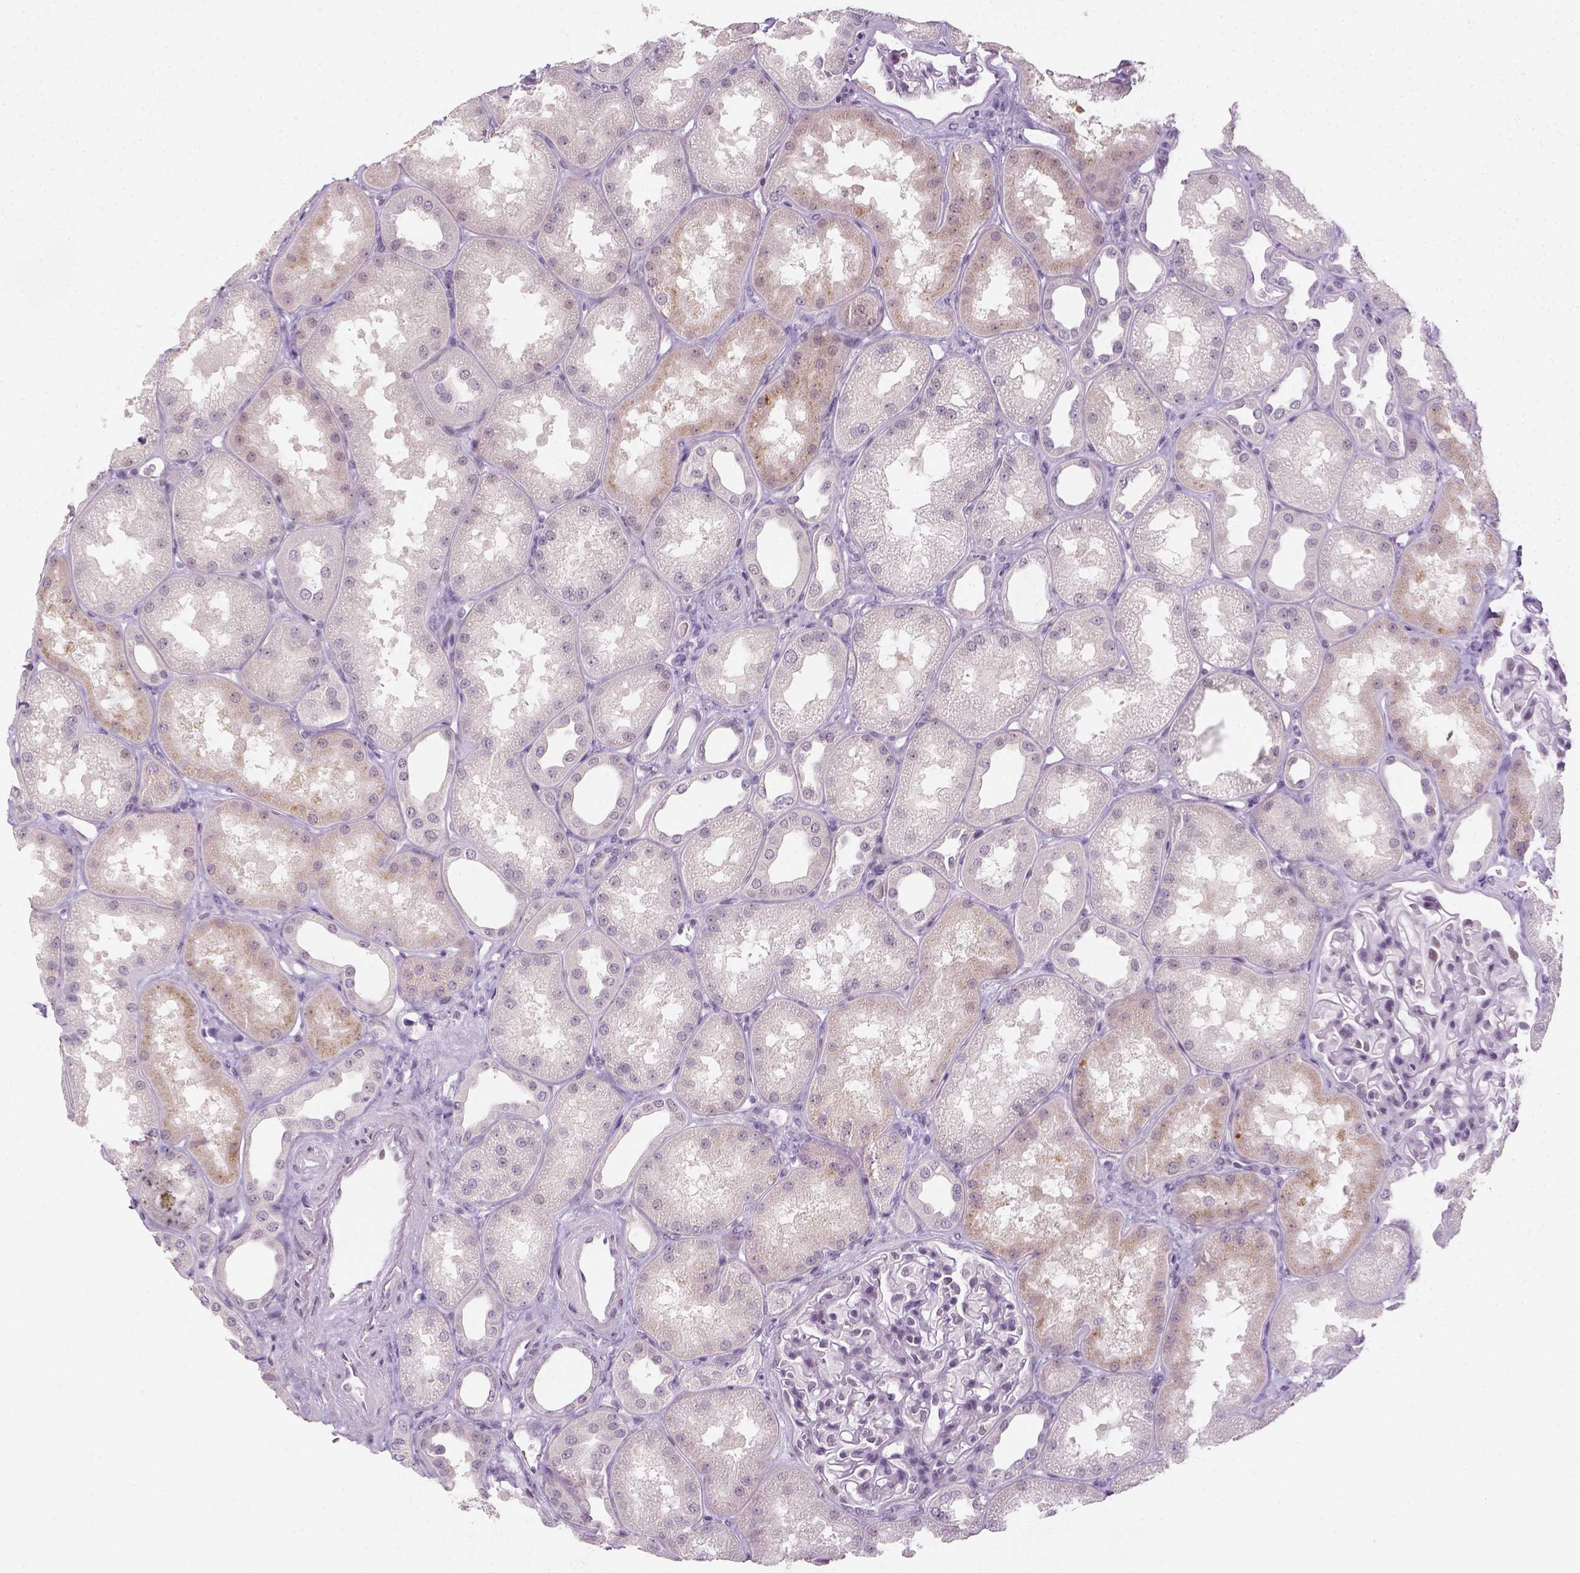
{"staining": {"intensity": "negative", "quantity": "none", "location": "none"}, "tissue": "kidney", "cell_type": "Cells in glomeruli", "image_type": "normal", "snomed": [{"axis": "morphology", "description": "Normal tissue, NOS"}, {"axis": "topography", "description": "Kidney"}], "caption": "IHC image of unremarkable kidney: human kidney stained with DAB (3,3'-diaminobenzidine) displays no significant protein staining in cells in glomeruli.", "gene": "MAGEB3", "patient": {"sex": "male", "age": 61}}